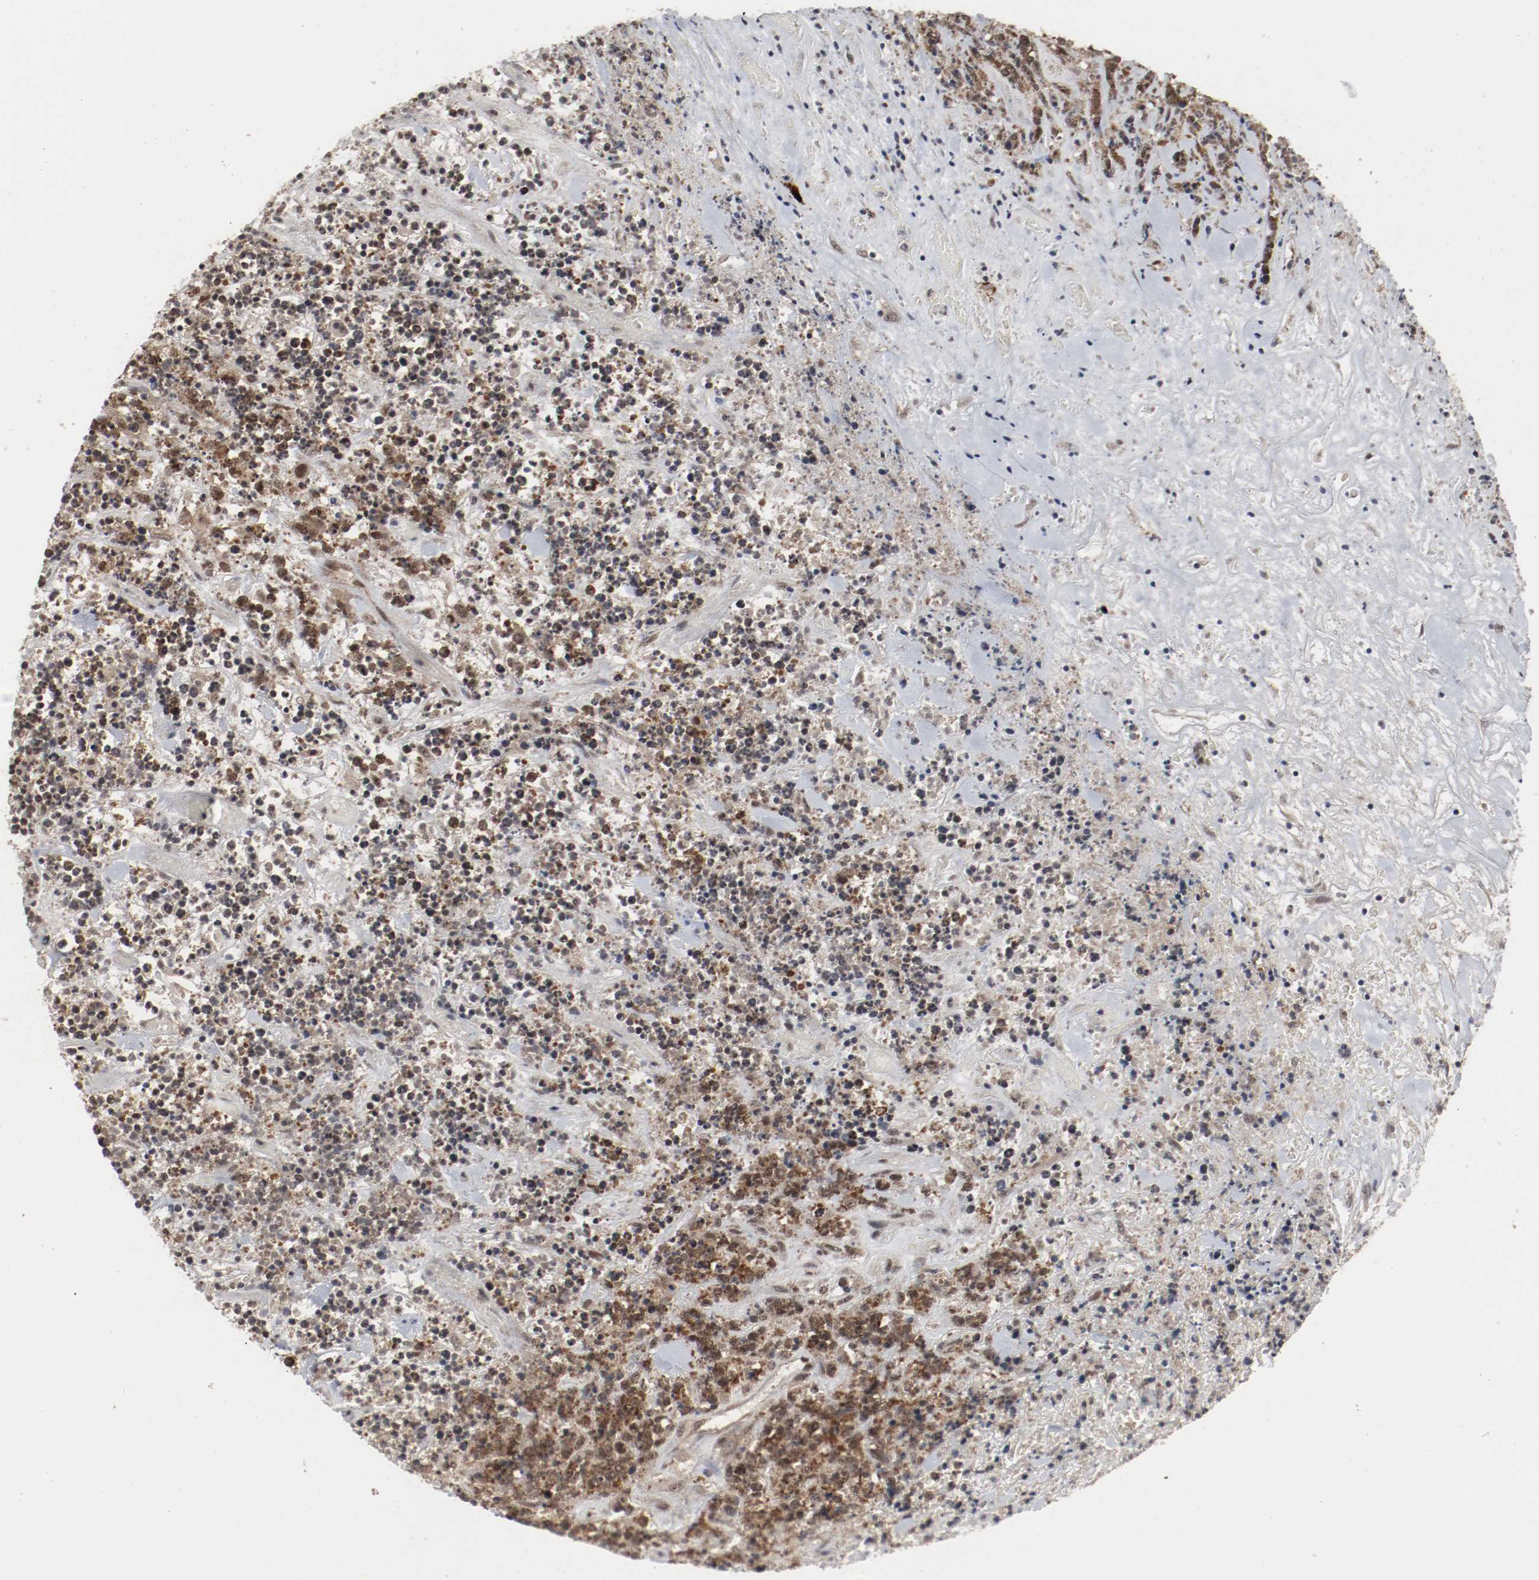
{"staining": {"intensity": "moderate", "quantity": ">75%", "location": "cytoplasmic/membranous,nuclear"}, "tissue": "lymphoma", "cell_type": "Tumor cells", "image_type": "cancer", "snomed": [{"axis": "morphology", "description": "Malignant lymphoma, non-Hodgkin's type, High grade"}, {"axis": "topography", "description": "Soft tissue"}], "caption": "Protein expression analysis of human lymphoma reveals moderate cytoplasmic/membranous and nuclear positivity in about >75% of tumor cells.", "gene": "CSNK2B", "patient": {"sex": "male", "age": 18}}